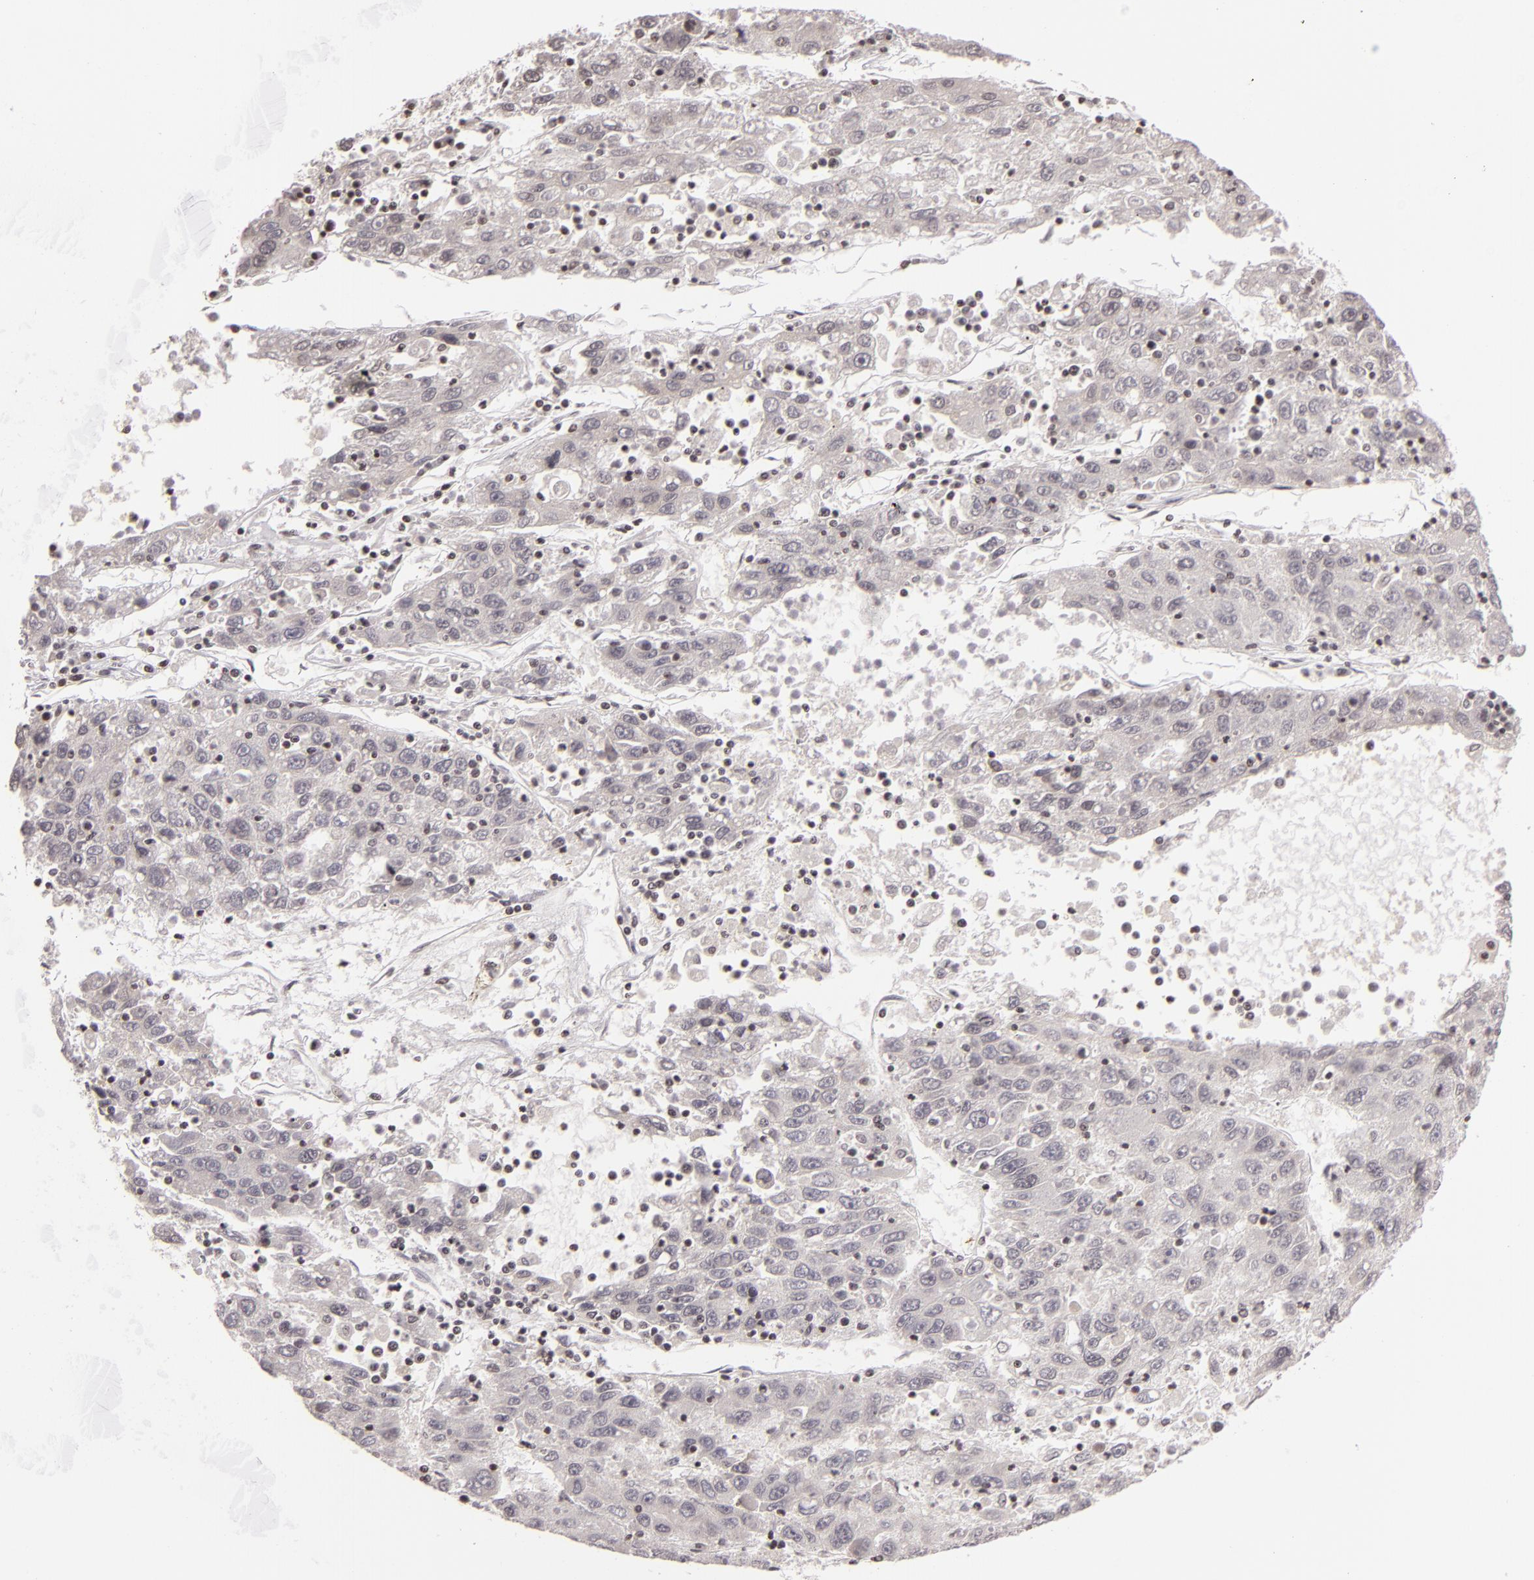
{"staining": {"intensity": "negative", "quantity": "none", "location": "none"}, "tissue": "liver cancer", "cell_type": "Tumor cells", "image_type": "cancer", "snomed": [{"axis": "morphology", "description": "Carcinoma, Hepatocellular, NOS"}, {"axis": "topography", "description": "Liver"}], "caption": "Tumor cells show no significant protein staining in hepatocellular carcinoma (liver).", "gene": "AKAP6", "patient": {"sex": "male", "age": 49}}